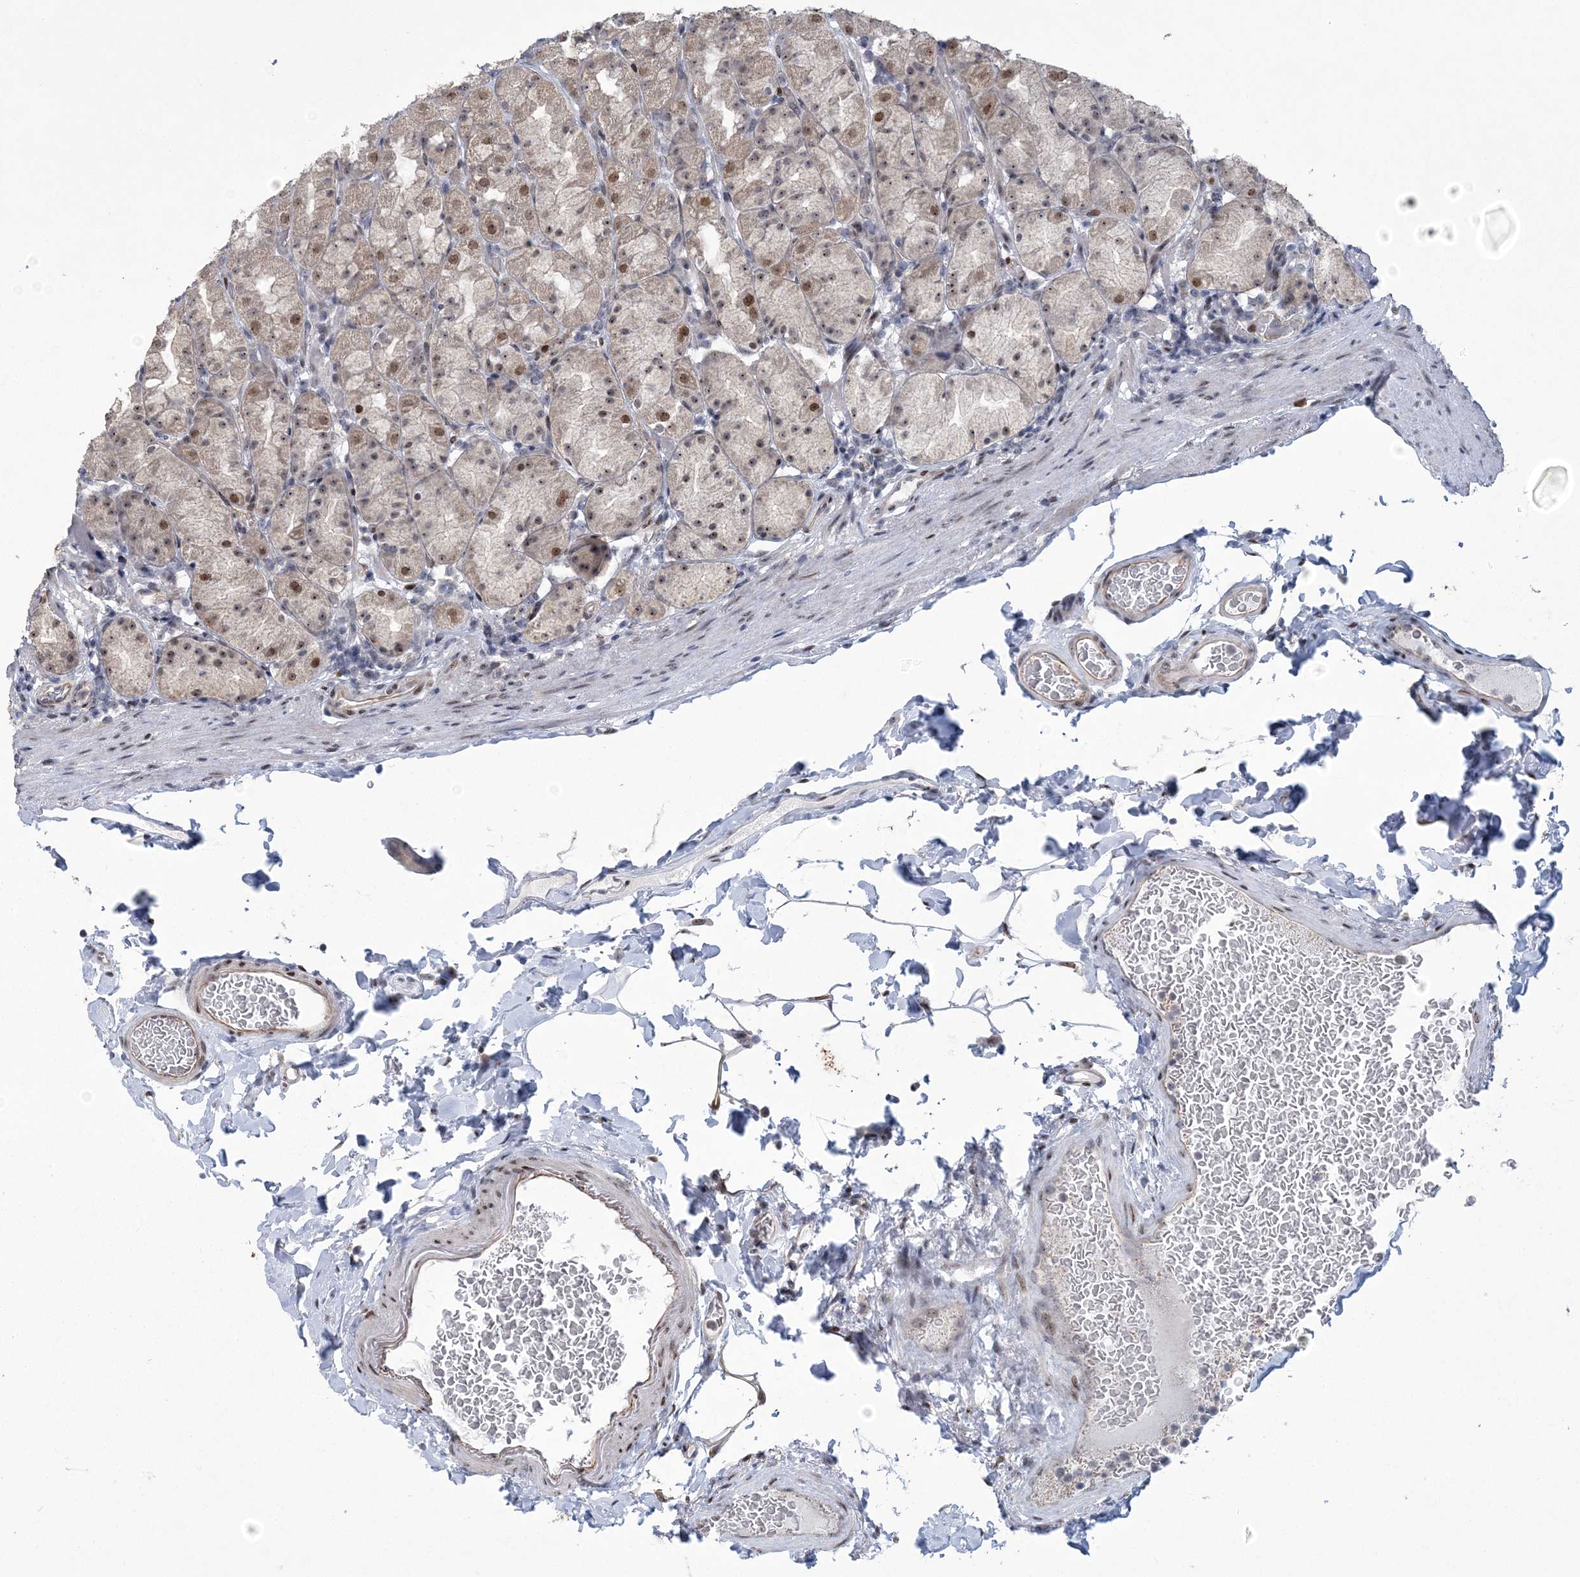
{"staining": {"intensity": "strong", "quantity": "25%-75%", "location": "cytoplasmic/membranous,nuclear"}, "tissue": "stomach", "cell_type": "Glandular cells", "image_type": "normal", "snomed": [{"axis": "morphology", "description": "Normal tissue, NOS"}, {"axis": "topography", "description": "Stomach, upper"}], "caption": "Immunohistochemistry (IHC) histopathology image of benign stomach: human stomach stained using immunohistochemistry displays high levels of strong protein expression localized specifically in the cytoplasmic/membranous,nuclear of glandular cells, appearing as a cytoplasmic/membranous,nuclear brown color.", "gene": "HOMEZ", "patient": {"sex": "male", "age": 68}}